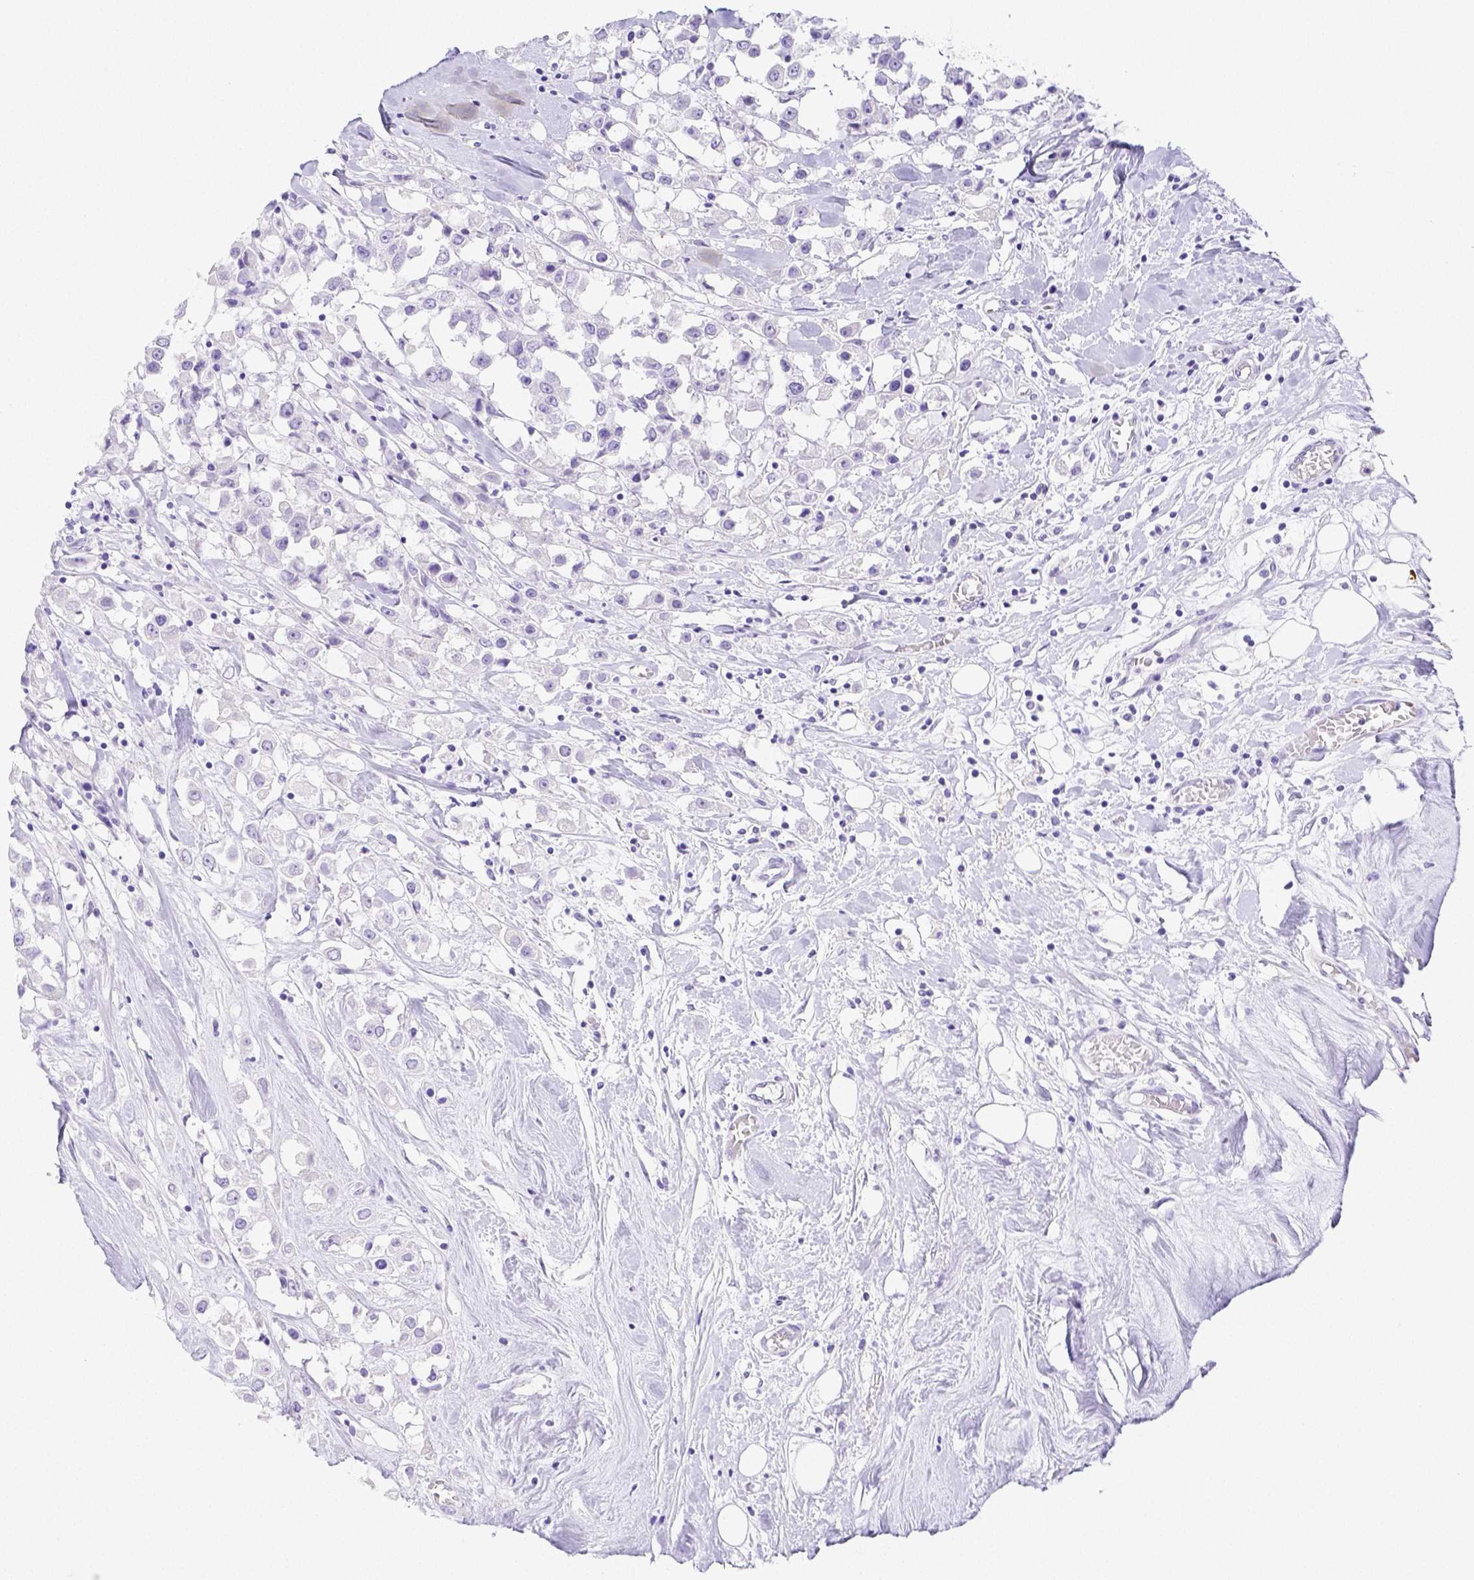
{"staining": {"intensity": "negative", "quantity": "none", "location": "none"}, "tissue": "breast cancer", "cell_type": "Tumor cells", "image_type": "cancer", "snomed": [{"axis": "morphology", "description": "Duct carcinoma"}, {"axis": "topography", "description": "Breast"}], "caption": "This is an immunohistochemistry (IHC) photomicrograph of intraductal carcinoma (breast). There is no positivity in tumor cells.", "gene": "ARHGAP36", "patient": {"sex": "female", "age": 61}}